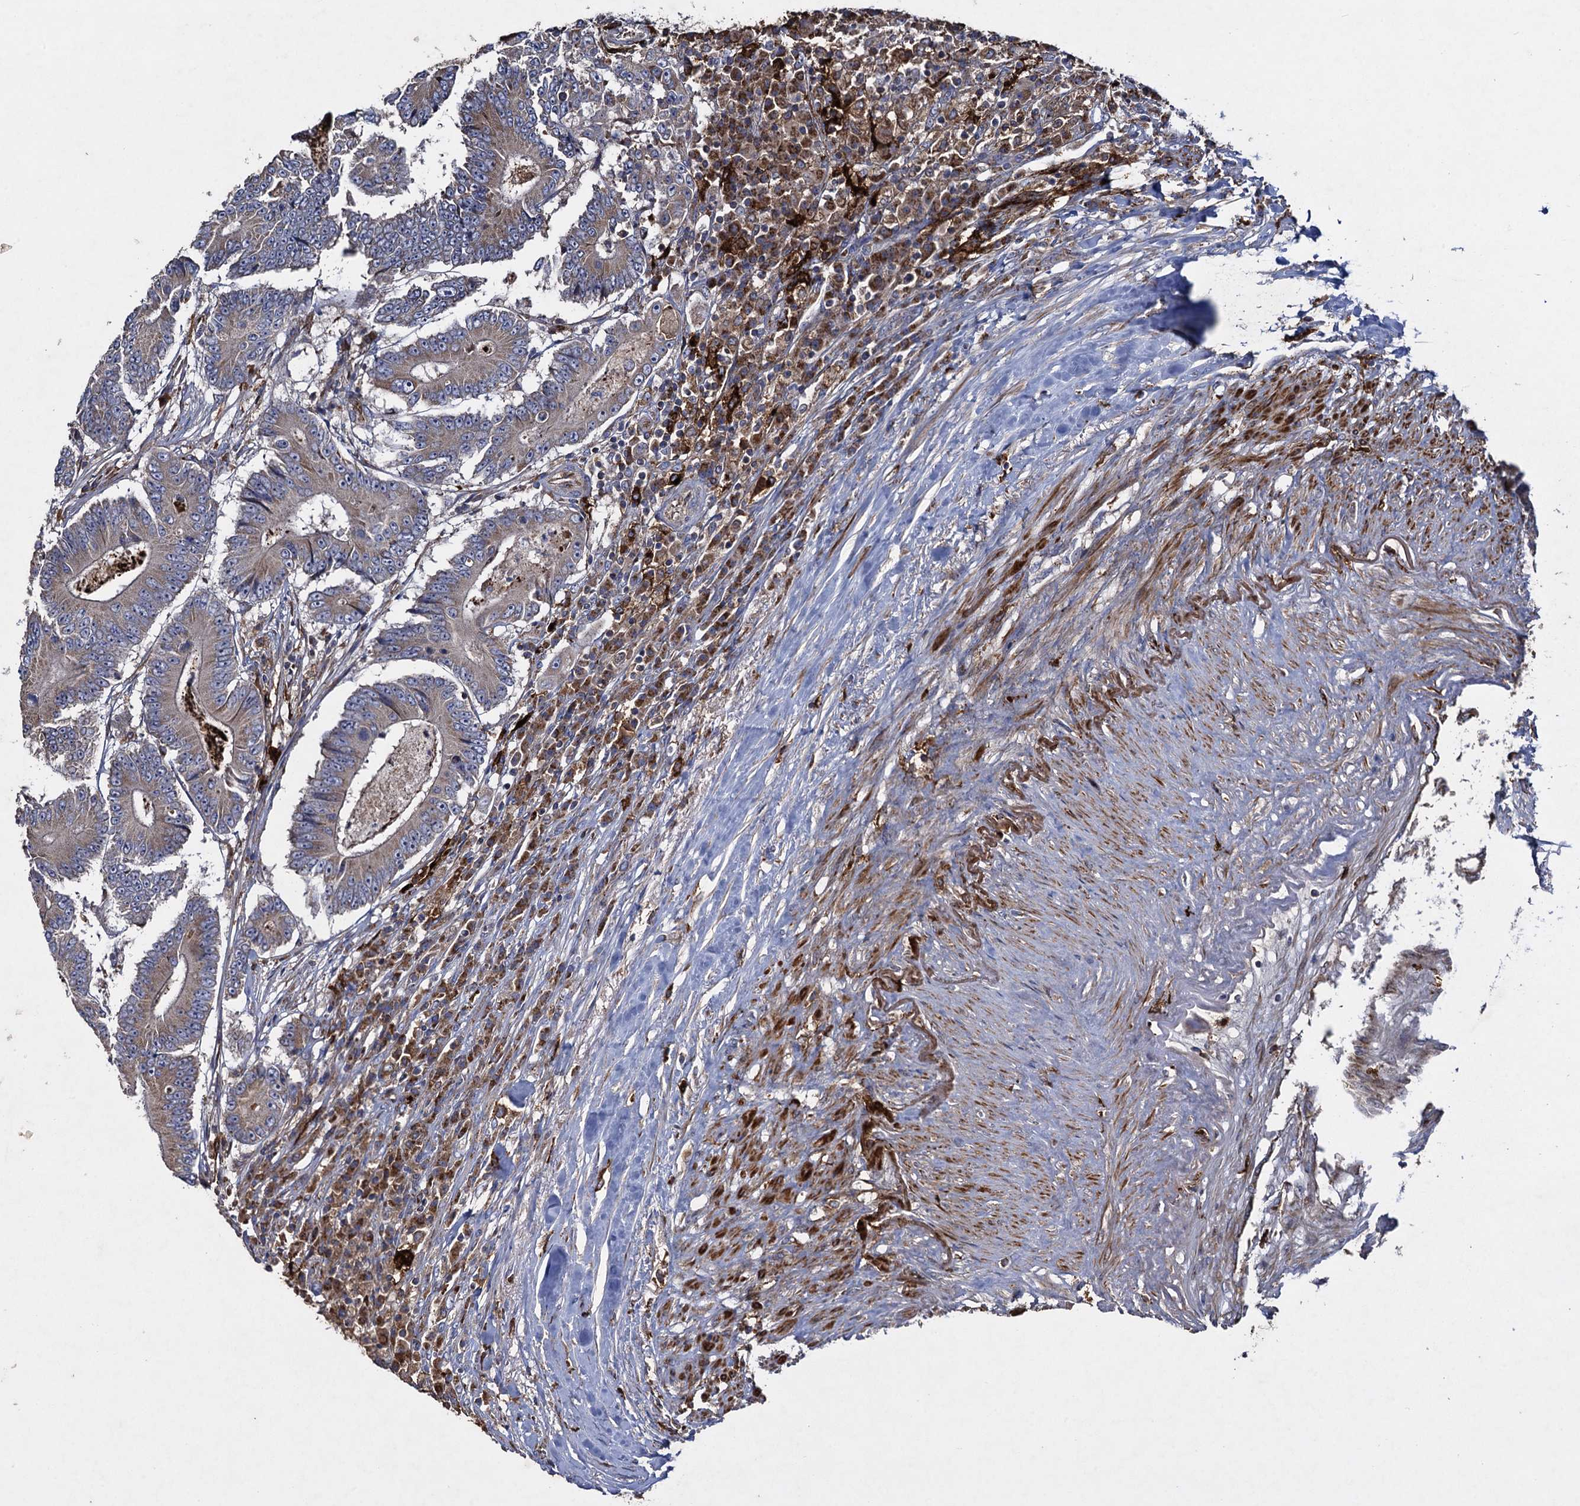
{"staining": {"intensity": "weak", "quantity": ">75%", "location": "cytoplasmic/membranous"}, "tissue": "colorectal cancer", "cell_type": "Tumor cells", "image_type": "cancer", "snomed": [{"axis": "morphology", "description": "Adenocarcinoma, NOS"}, {"axis": "topography", "description": "Colon"}], "caption": "A low amount of weak cytoplasmic/membranous positivity is present in about >75% of tumor cells in colorectal cancer (adenocarcinoma) tissue.", "gene": "TXNDC11", "patient": {"sex": "male", "age": 83}}